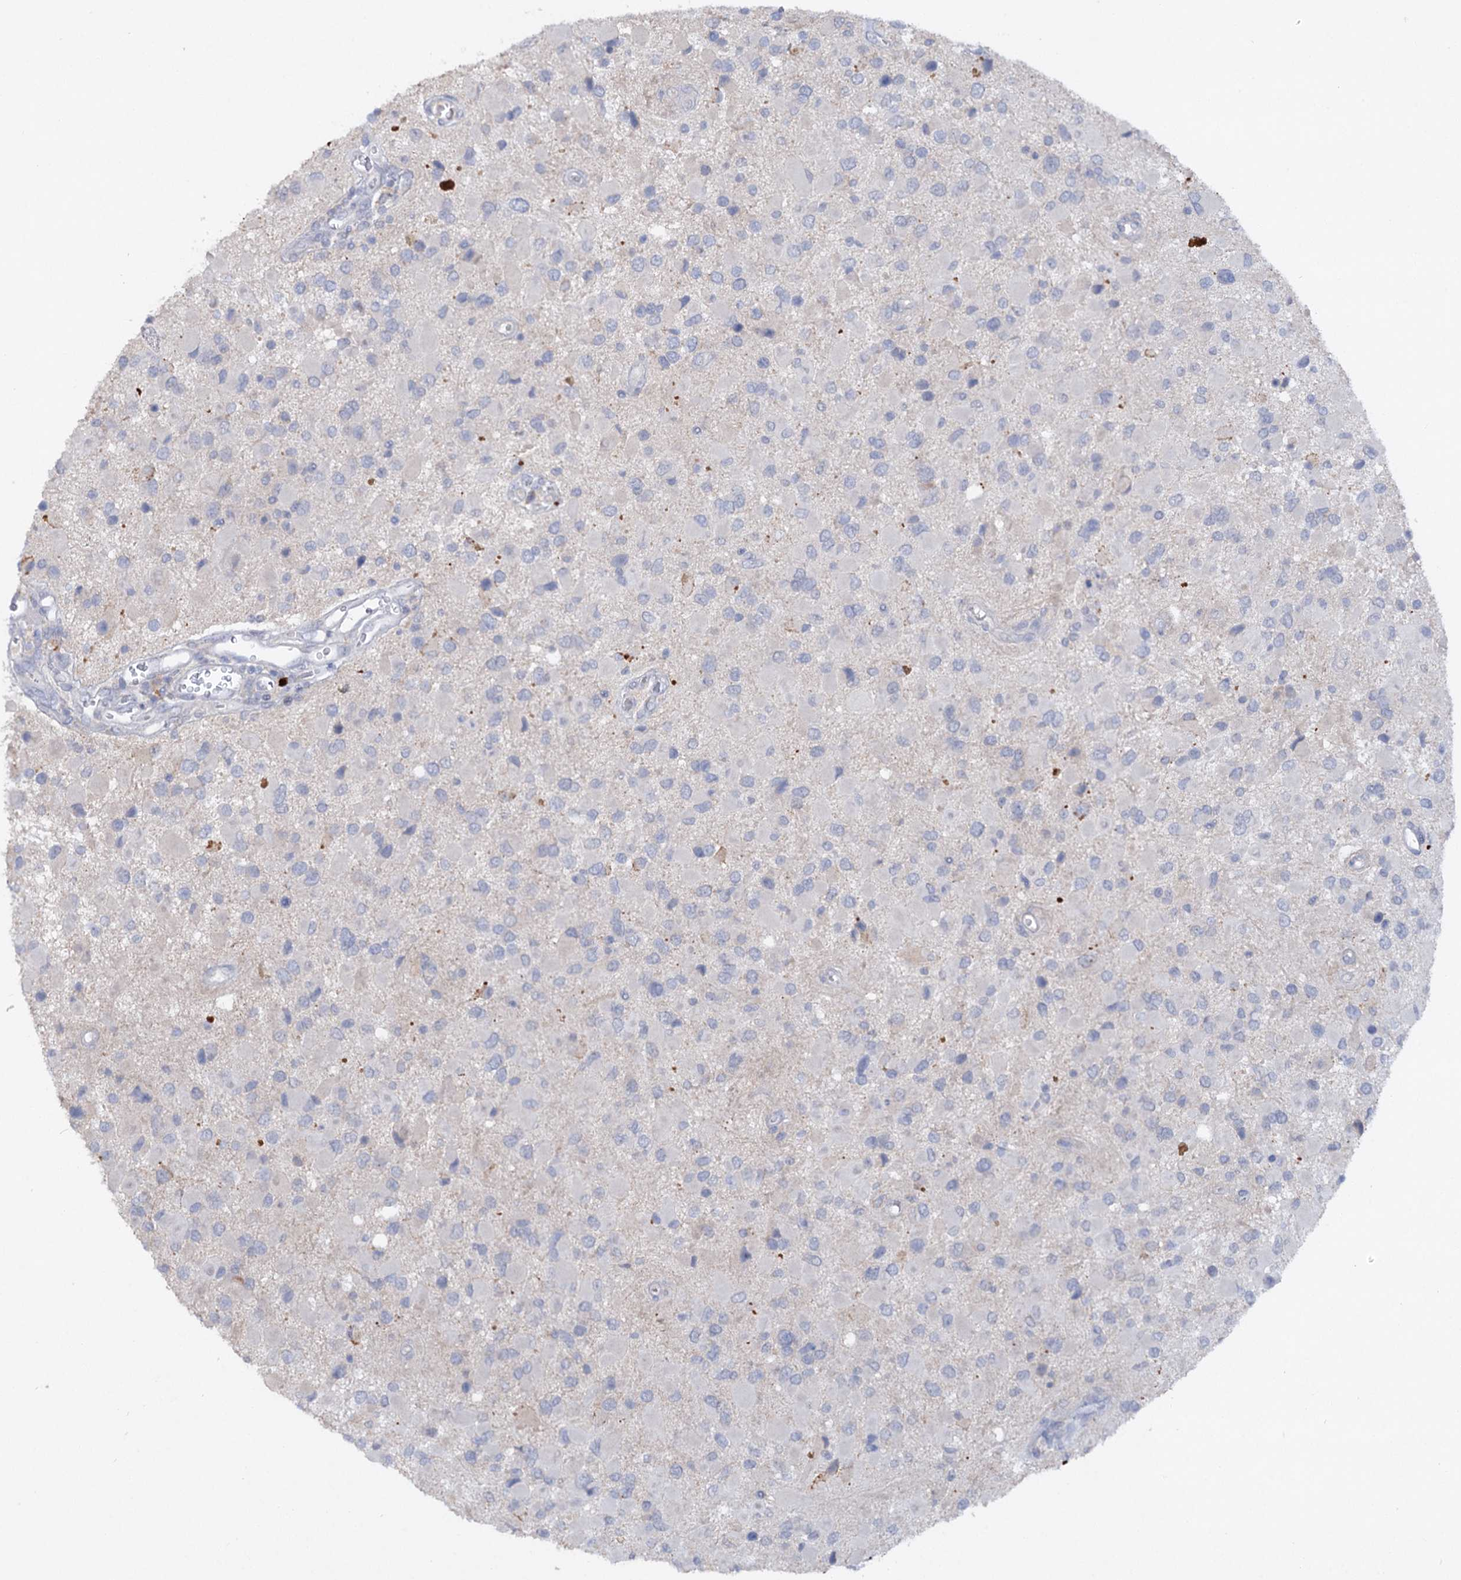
{"staining": {"intensity": "negative", "quantity": "none", "location": "none"}, "tissue": "glioma", "cell_type": "Tumor cells", "image_type": "cancer", "snomed": [{"axis": "morphology", "description": "Glioma, malignant, High grade"}, {"axis": "topography", "description": "Brain"}], "caption": "A micrograph of human glioma is negative for staining in tumor cells.", "gene": "ATP4A", "patient": {"sex": "male", "age": 53}}